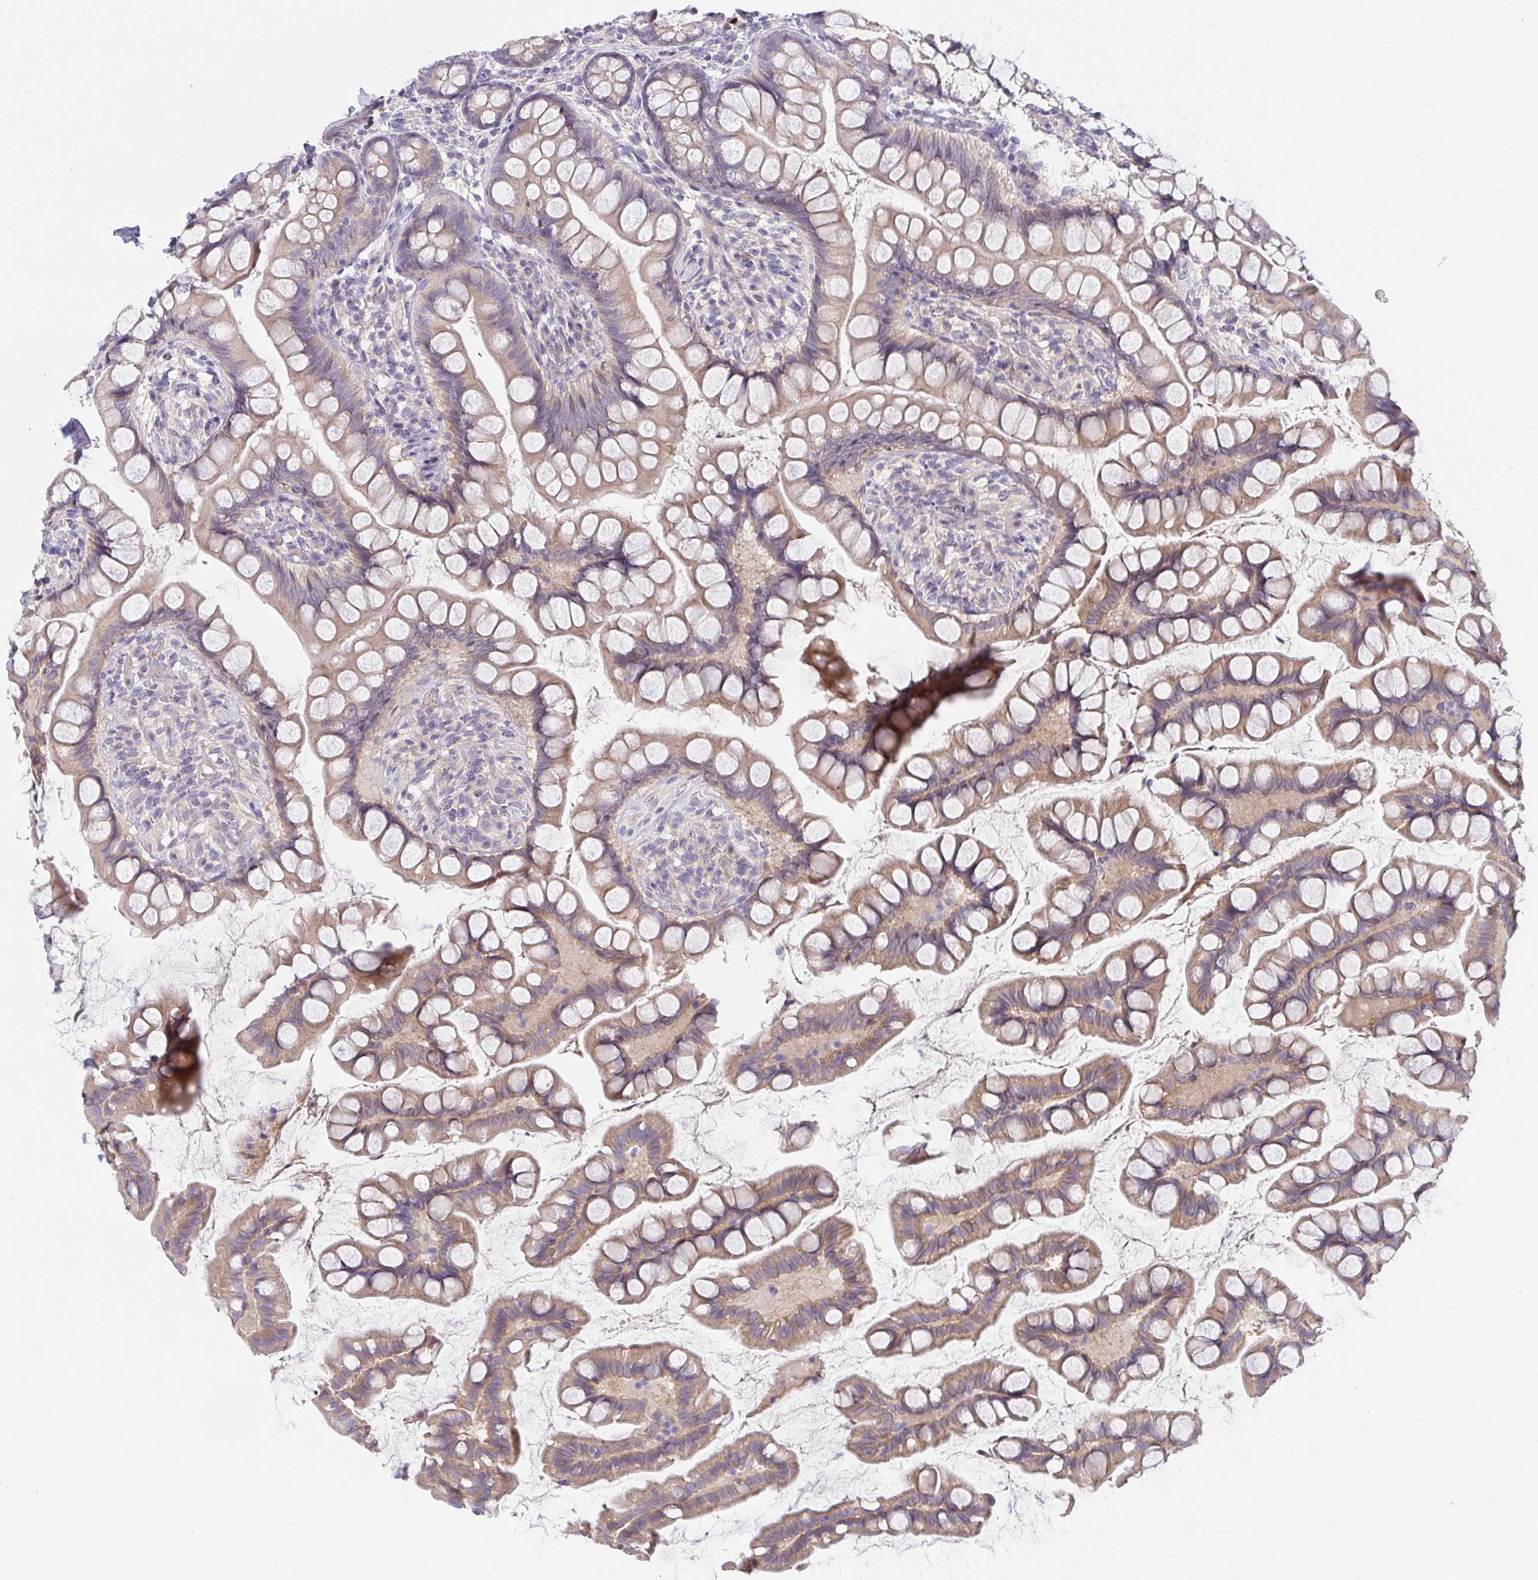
{"staining": {"intensity": "moderate", "quantity": ">75%", "location": "cytoplasmic/membranous"}, "tissue": "small intestine", "cell_type": "Glandular cells", "image_type": "normal", "snomed": [{"axis": "morphology", "description": "Normal tissue, NOS"}, {"axis": "topography", "description": "Small intestine"}], "caption": "About >75% of glandular cells in unremarkable small intestine exhibit moderate cytoplasmic/membranous protein positivity as visualized by brown immunohistochemical staining.", "gene": "ZNF581", "patient": {"sex": "male", "age": 70}}